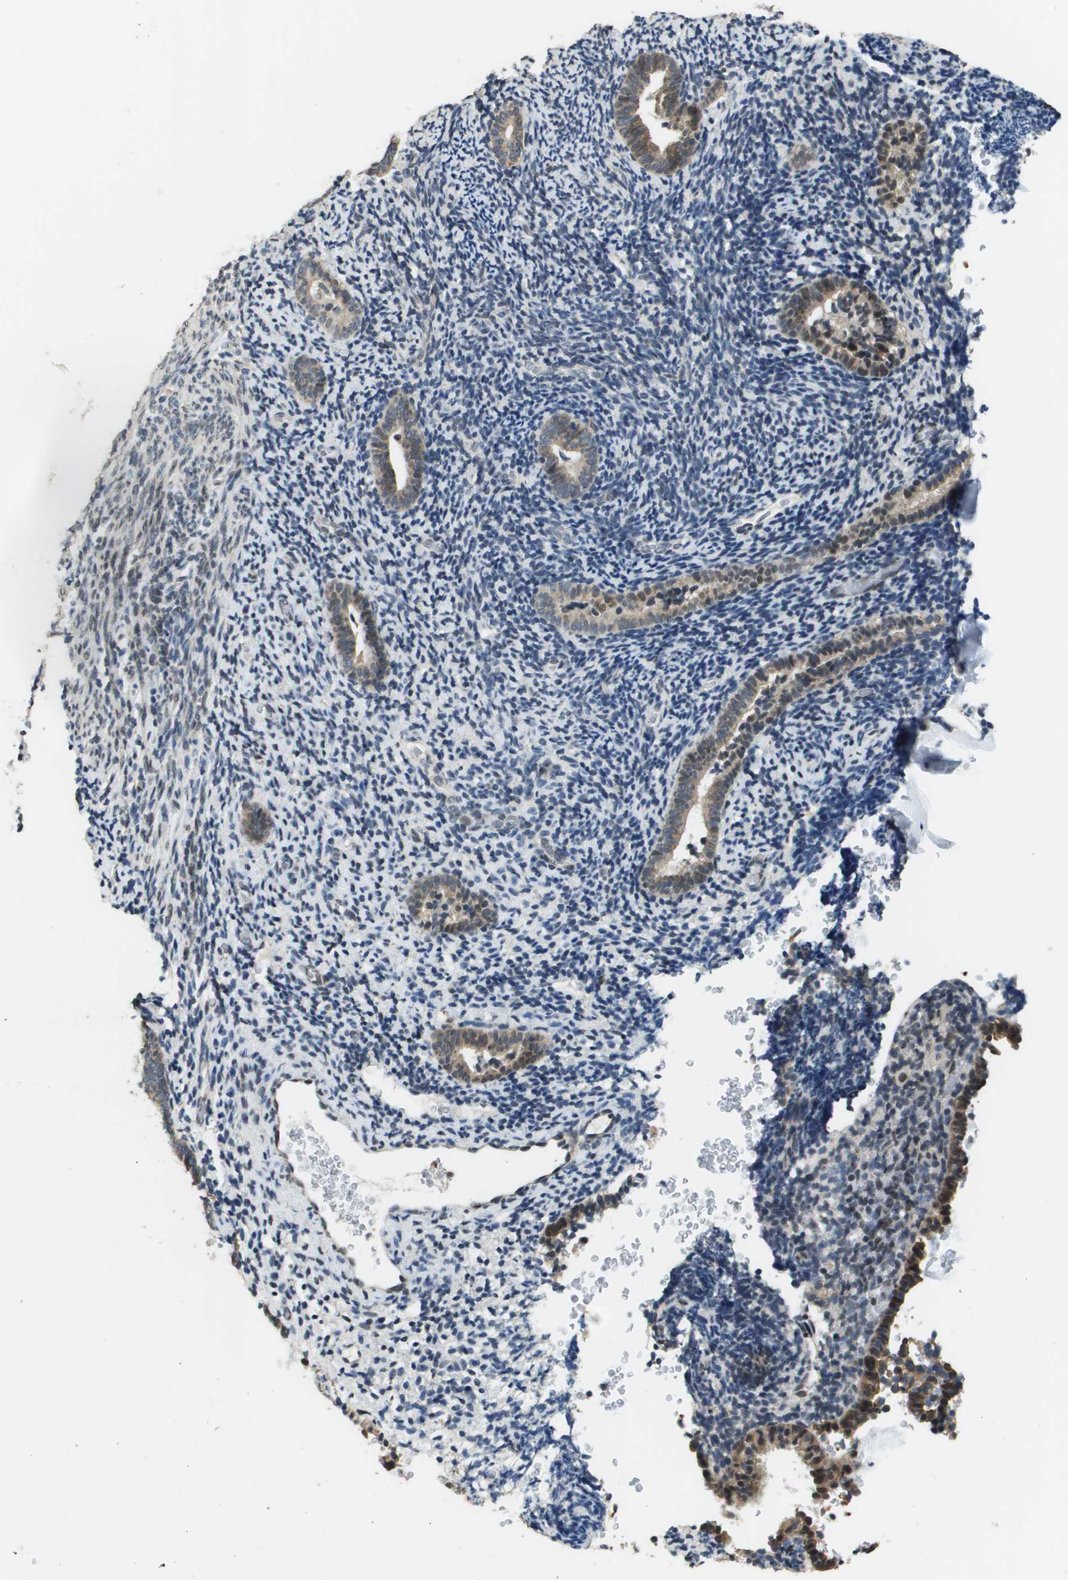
{"staining": {"intensity": "weak", "quantity": "<25%", "location": "nuclear"}, "tissue": "endometrium", "cell_type": "Cells in endometrial stroma", "image_type": "normal", "snomed": [{"axis": "morphology", "description": "Normal tissue, NOS"}, {"axis": "topography", "description": "Endometrium"}], "caption": "IHC micrograph of normal endometrium stained for a protein (brown), which demonstrates no positivity in cells in endometrial stroma.", "gene": "FANCC", "patient": {"sex": "female", "age": 51}}